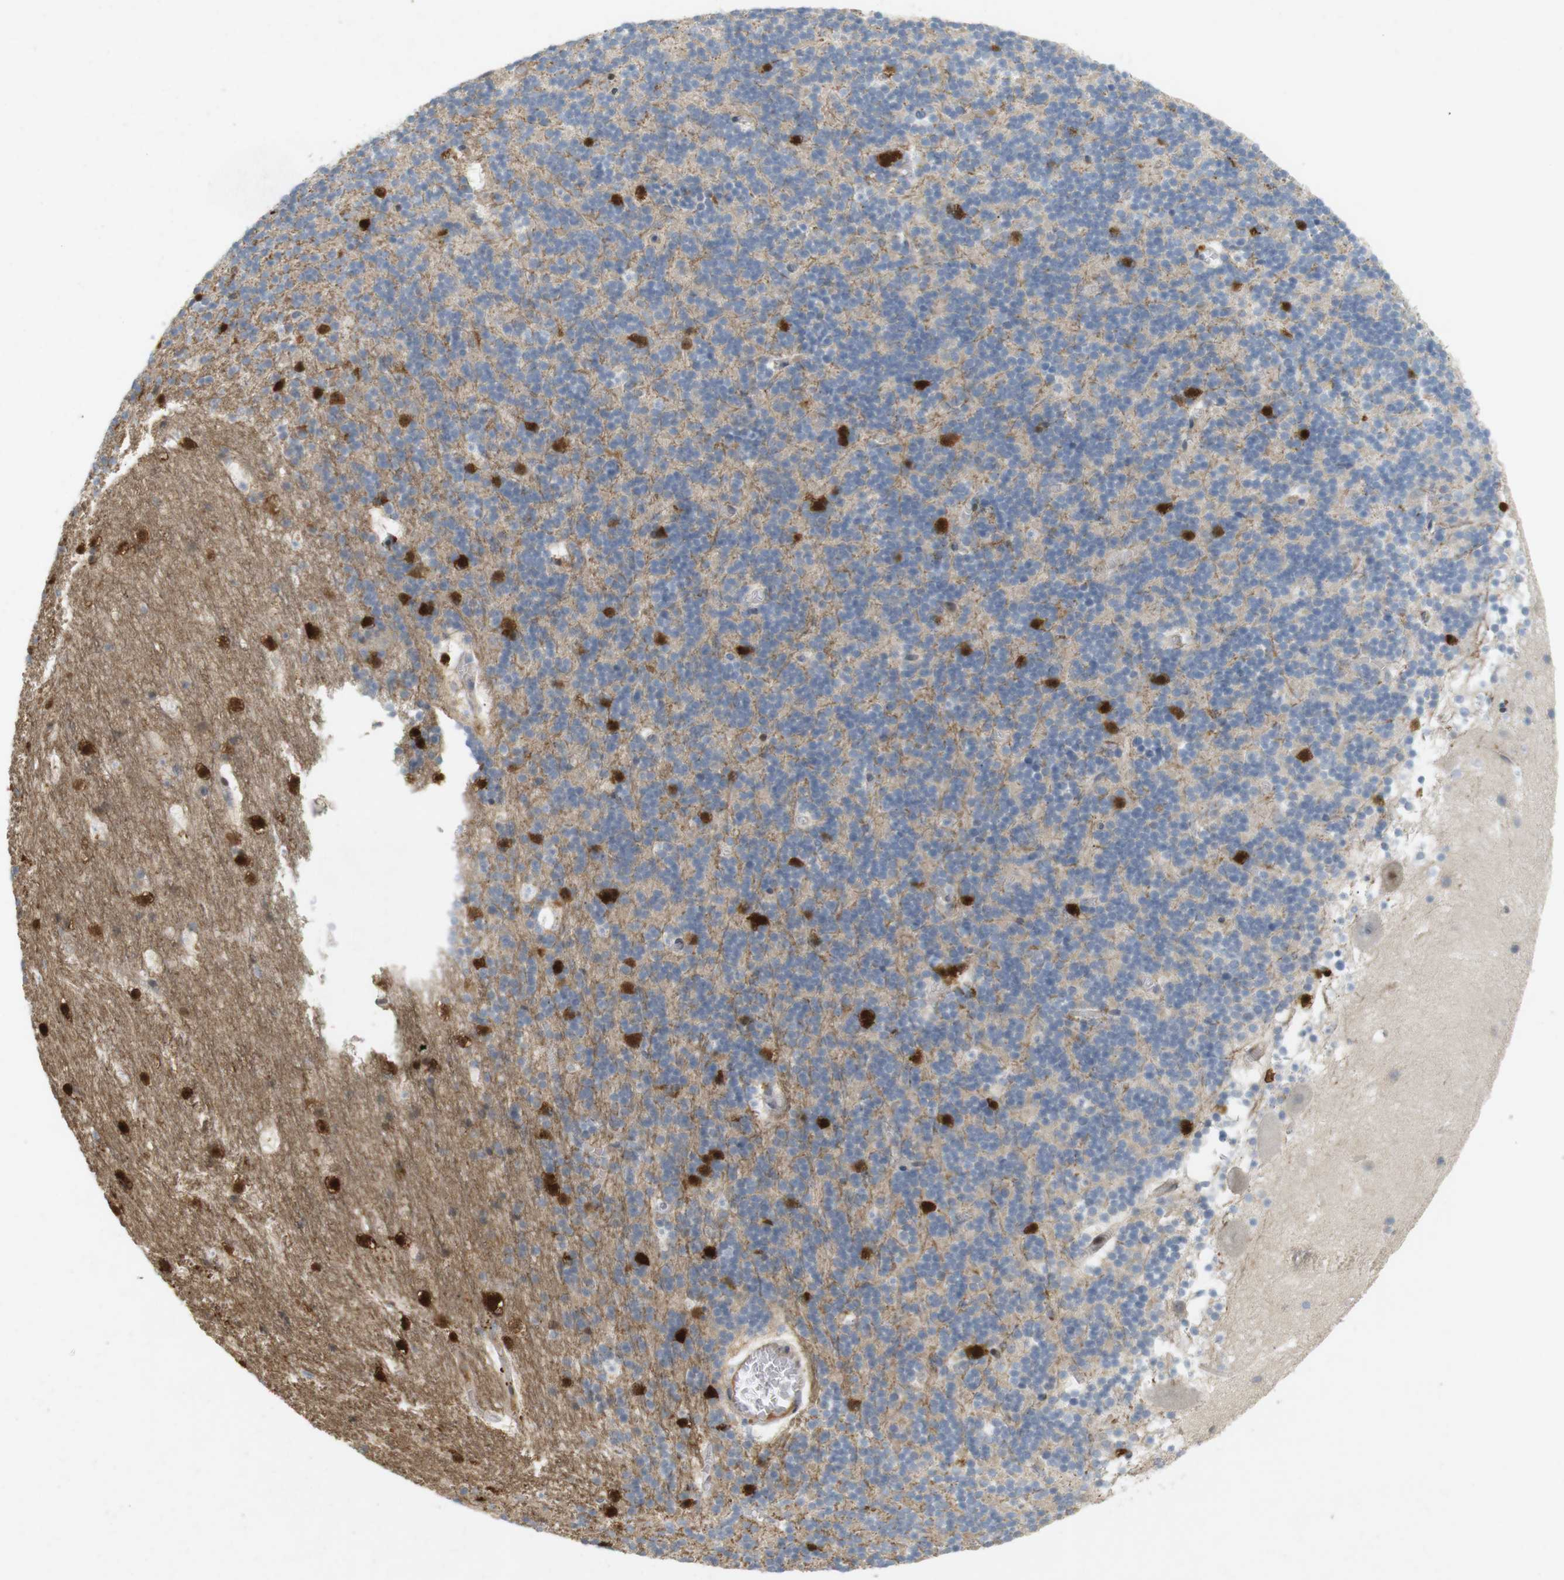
{"staining": {"intensity": "strong", "quantity": "<25%", "location": "cytoplasmic/membranous"}, "tissue": "cerebellum", "cell_type": "Cells in granular layer", "image_type": "normal", "snomed": [{"axis": "morphology", "description": "Normal tissue, NOS"}, {"axis": "topography", "description": "Cerebellum"}], "caption": "Human cerebellum stained with a brown dye reveals strong cytoplasmic/membranous positive expression in approximately <25% of cells in granular layer.", "gene": "PPP1R14A", "patient": {"sex": "male", "age": 45}}